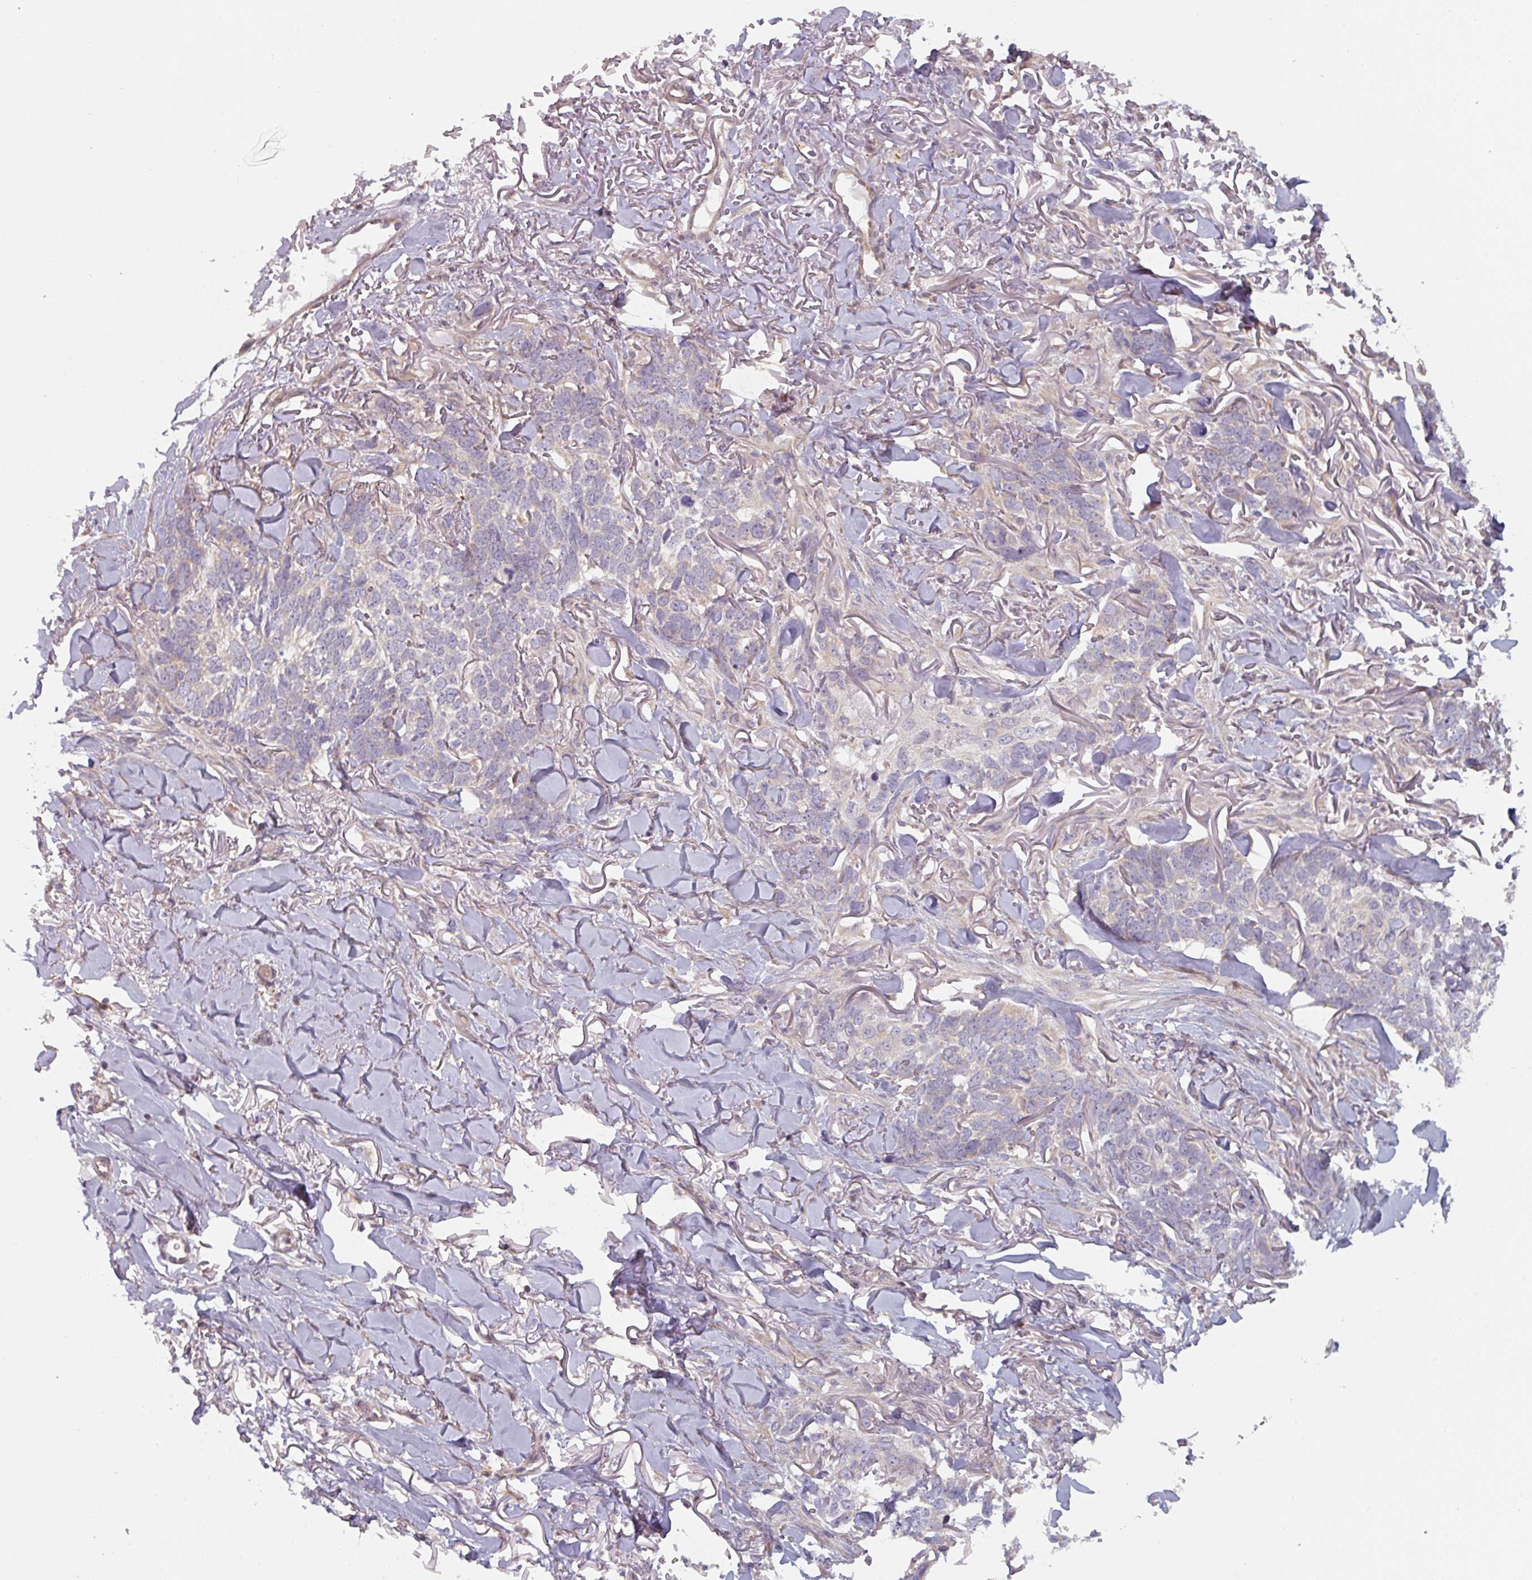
{"staining": {"intensity": "negative", "quantity": "none", "location": "none"}, "tissue": "skin cancer", "cell_type": "Tumor cells", "image_type": "cancer", "snomed": [{"axis": "morphology", "description": "Normal tissue, NOS"}, {"axis": "morphology", "description": "Basal cell carcinoma"}, {"axis": "topography", "description": "Skin"}], "caption": "Photomicrograph shows no protein staining in tumor cells of skin cancer tissue.", "gene": "TAPT1", "patient": {"sex": "male", "age": 77}}